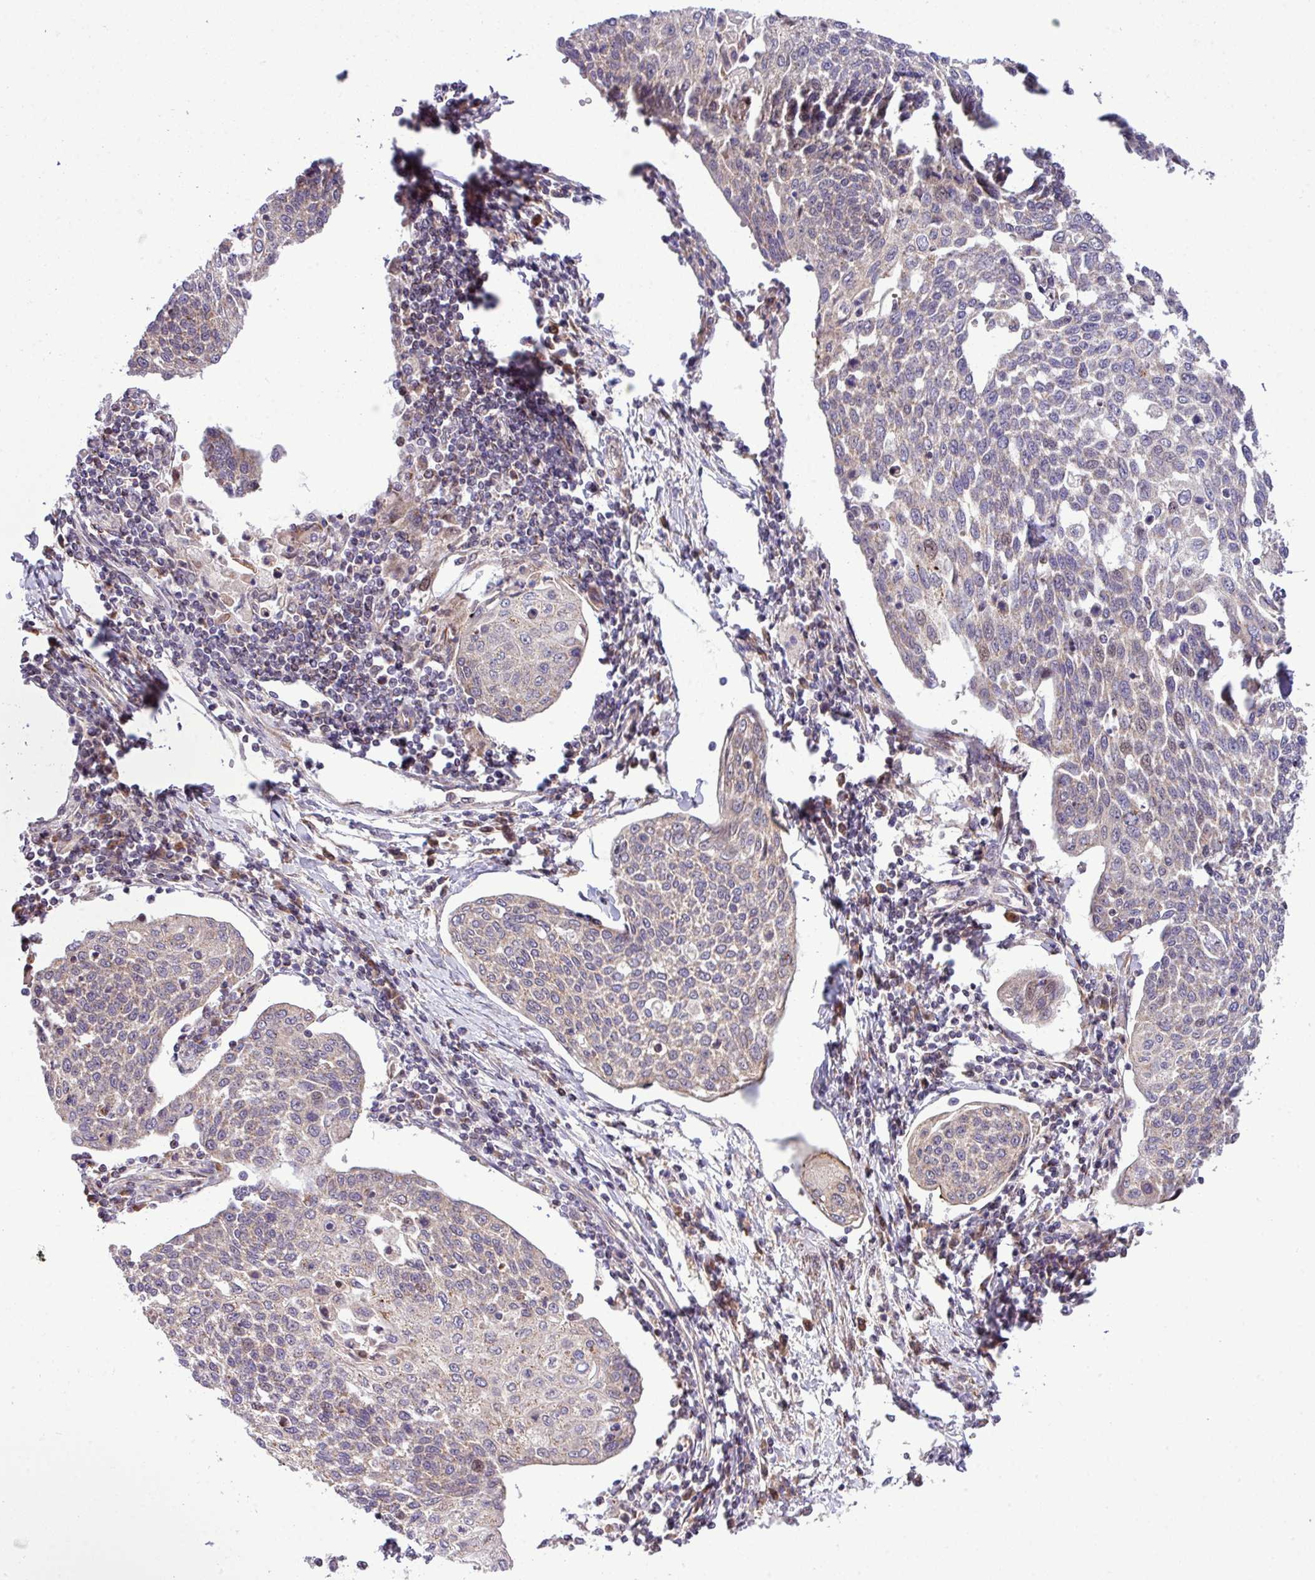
{"staining": {"intensity": "negative", "quantity": "none", "location": "none"}, "tissue": "cervical cancer", "cell_type": "Tumor cells", "image_type": "cancer", "snomed": [{"axis": "morphology", "description": "Squamous cell carcinoma, NOS"}, {"axis": "topography", "description": "Cervix"}], "caption": "Tumor cells show no significant protein staining in cervical squamous cell carcinoma.", "gene": "B3GNT9", "patient": {"sex": "female", "age": 34}}